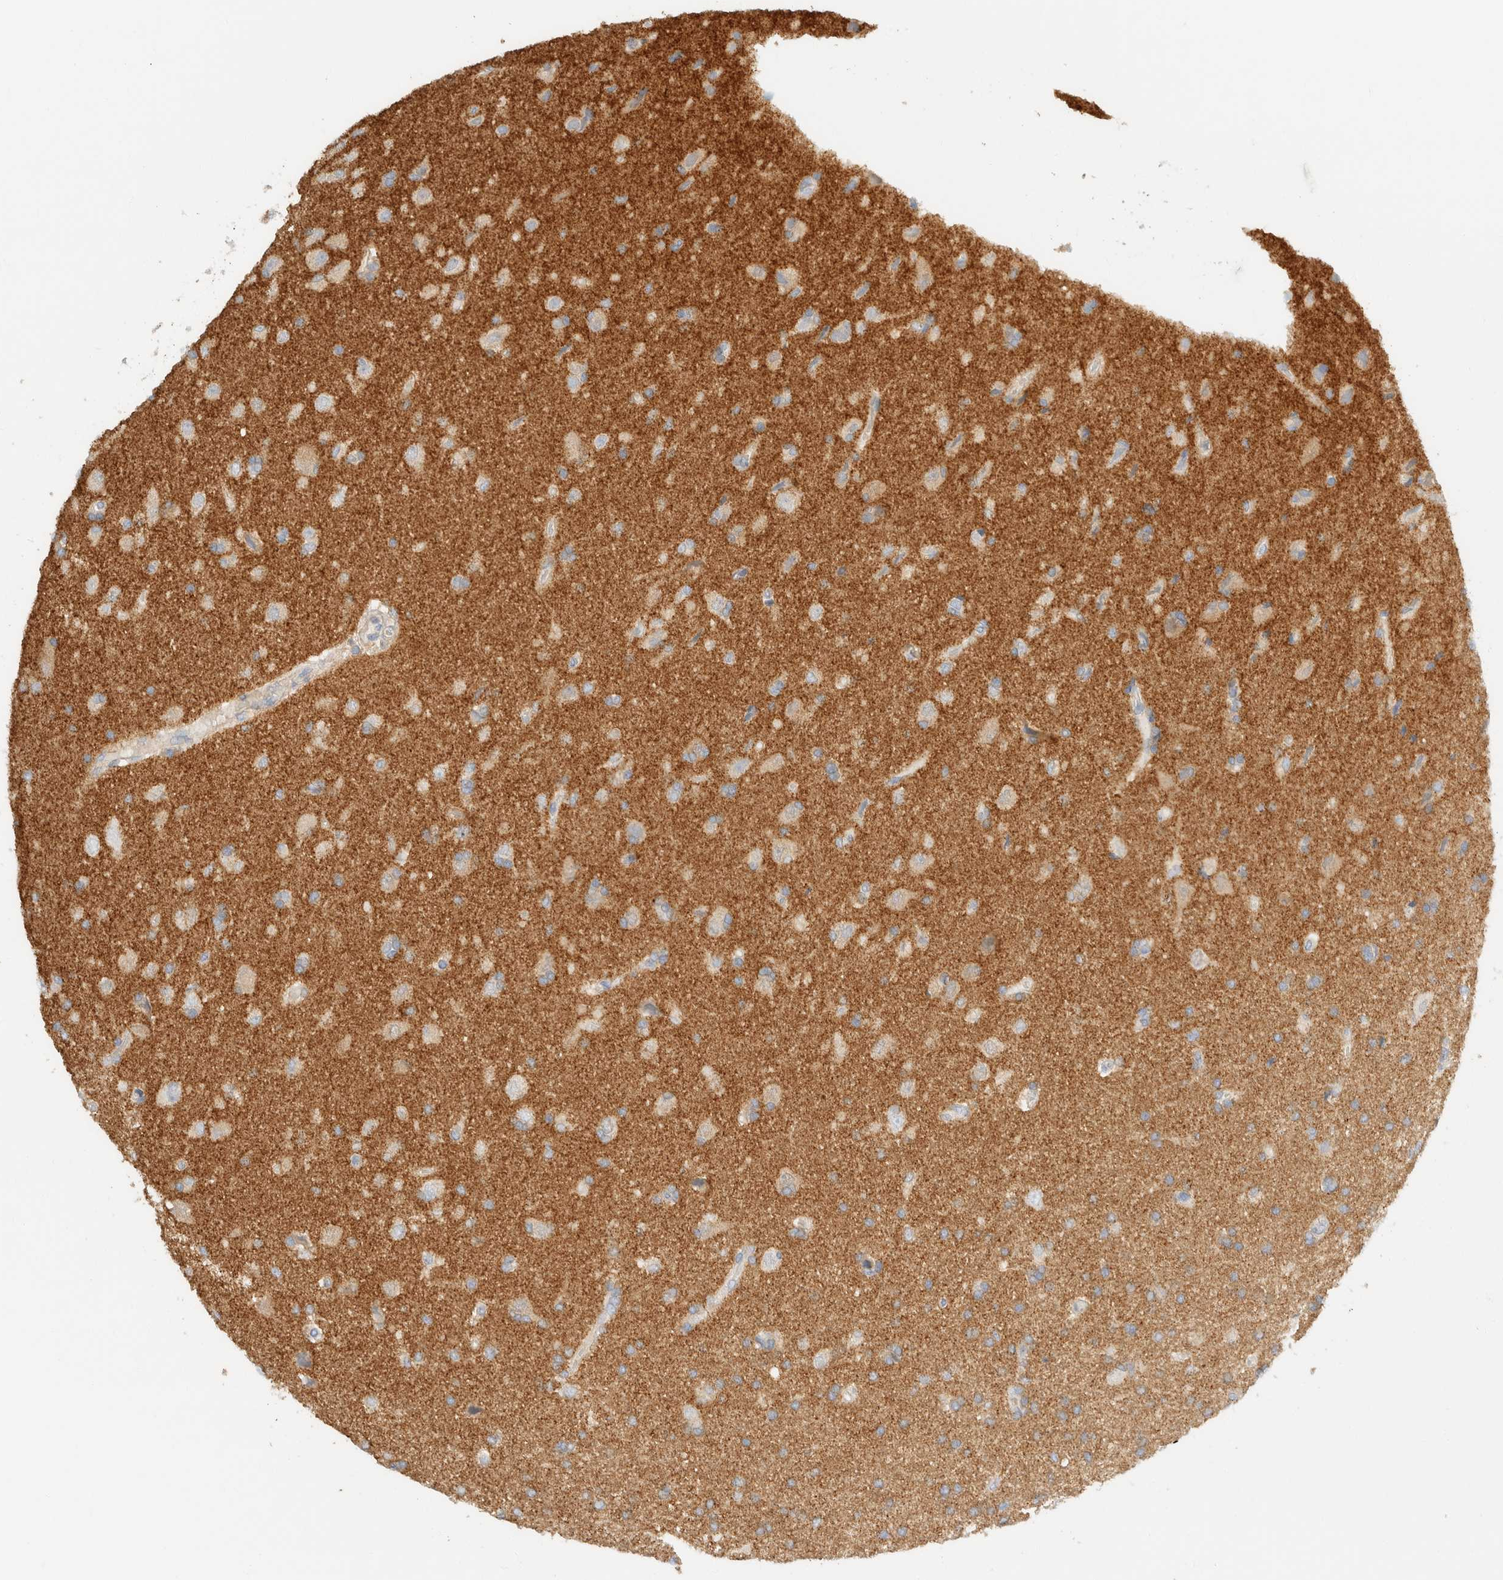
{"staining": {"intensity": "weak", "quantity": "<25%", "location": "cytoplasmic/membranous"}, "tissue": "glioma", "cell_type": "Tumor cells", "image_type": "cancer", "snomed": [{"axis": "morphology", "description": "Glioma, malignant, High grade"}, {"axis": "topography", "description": "Brain"}], "caption": "High power microscopy histopathology image of an IHC photomicrograph of glioma, revealing no significant staining in tumor cells.", "gene": "SH3GLB2", "patient": {"sex": "male", "age": 72}}